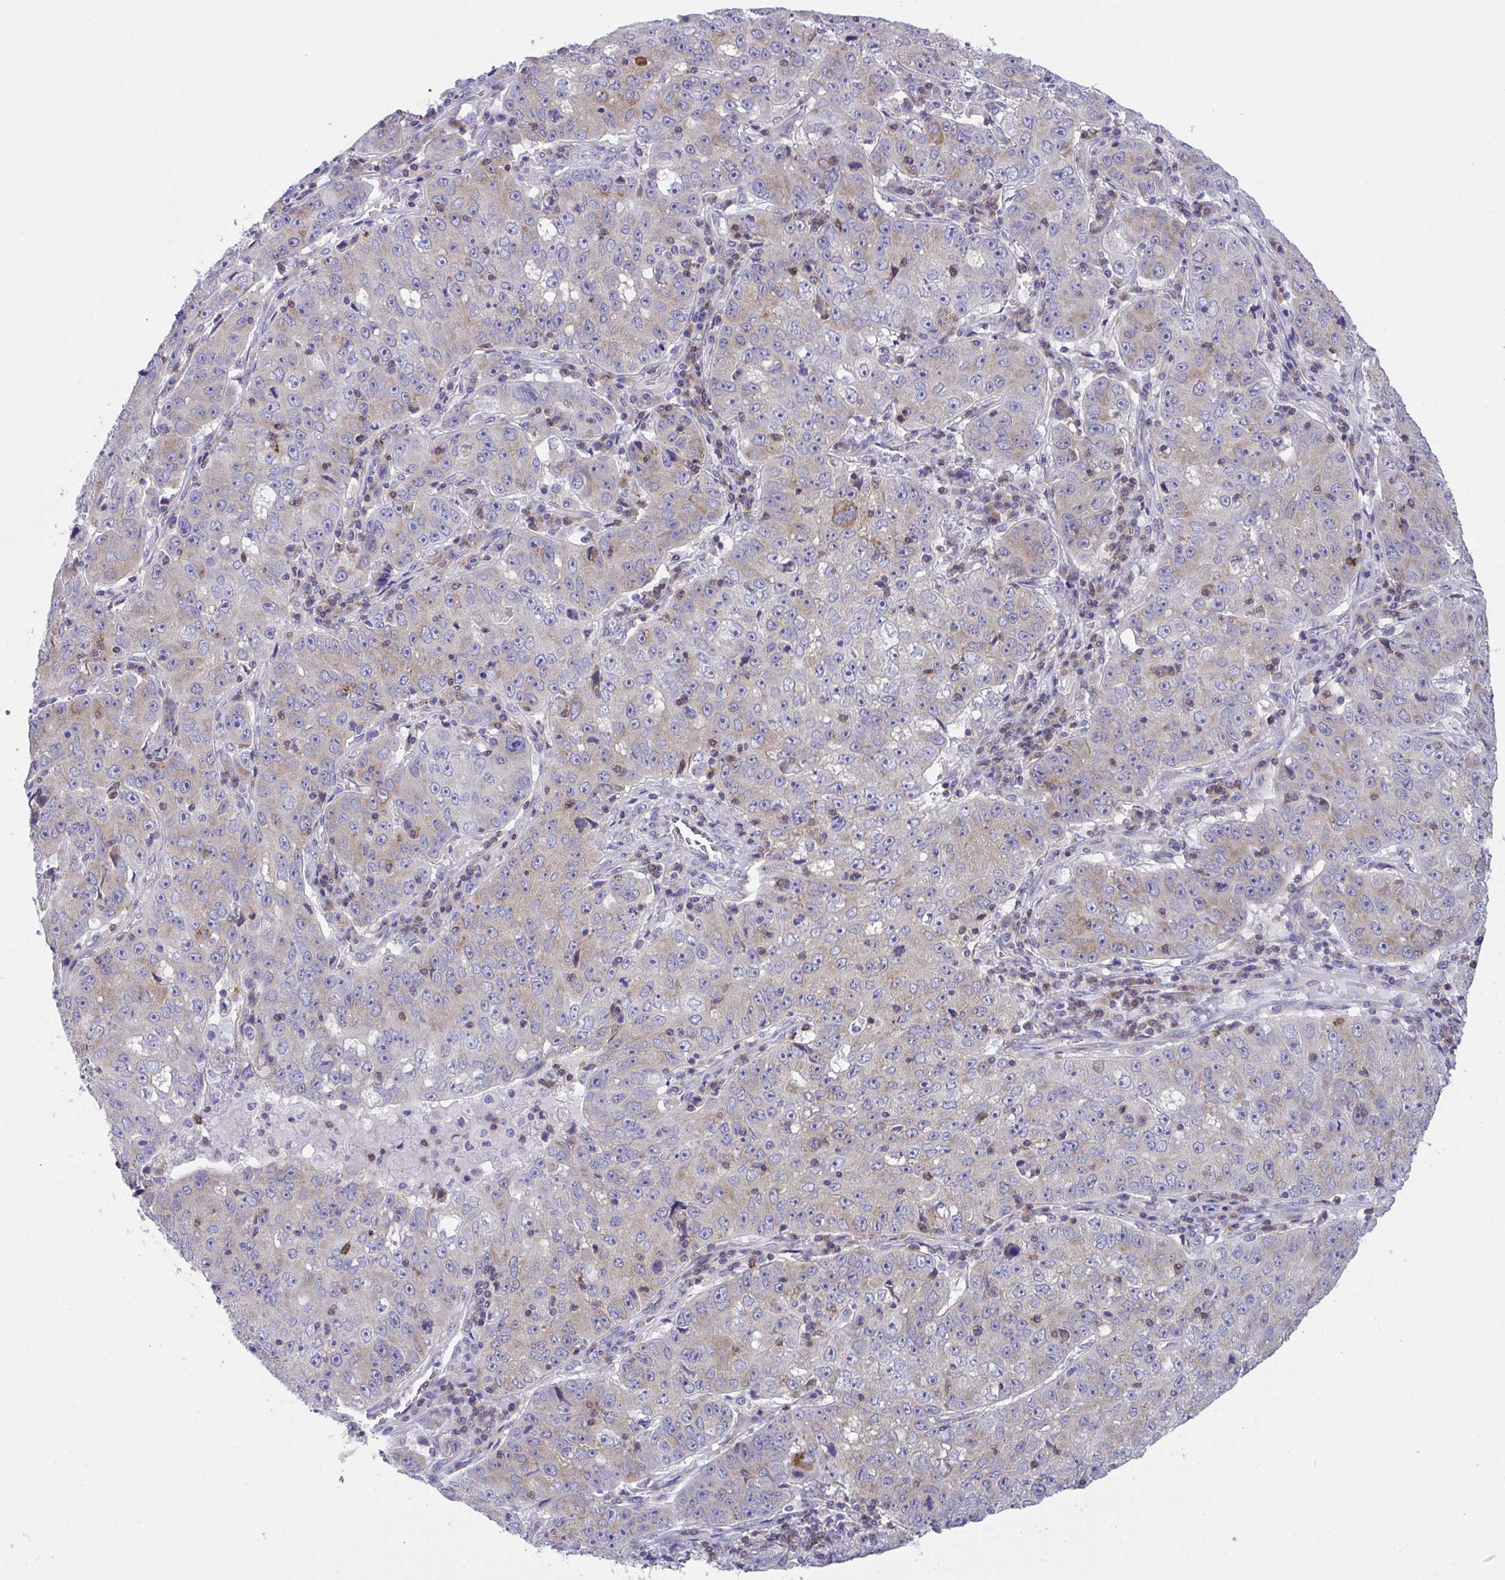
{"staining": {"intensity": "weak", "quantity": "<25%", "location": "cytoplasmic/membranous"}, "tissue": "lung cancer", "cell_type": "Tumor cells", "image_type": "cancer", "snomed": [{"axis": "morphology", "description": "Normal morphology"}, {"axis": "morphology", "description": "Adenocarcinoma, NOS"}, {"axis": "topography", "description": "Lymph node"}, {"axis": "topography", "description": "Lung"}], "caption": "Immunohistochemistry (IHC) photomicrograph of neoplastic tissue: human lung cancer (adenocarcinoma) stained with DAB (3,3'-diaminobenzidine) reveals no significant protein positivity in tumor cells.", "gene": "MIA3", "patient": {"sex": "female", "age": 57}}